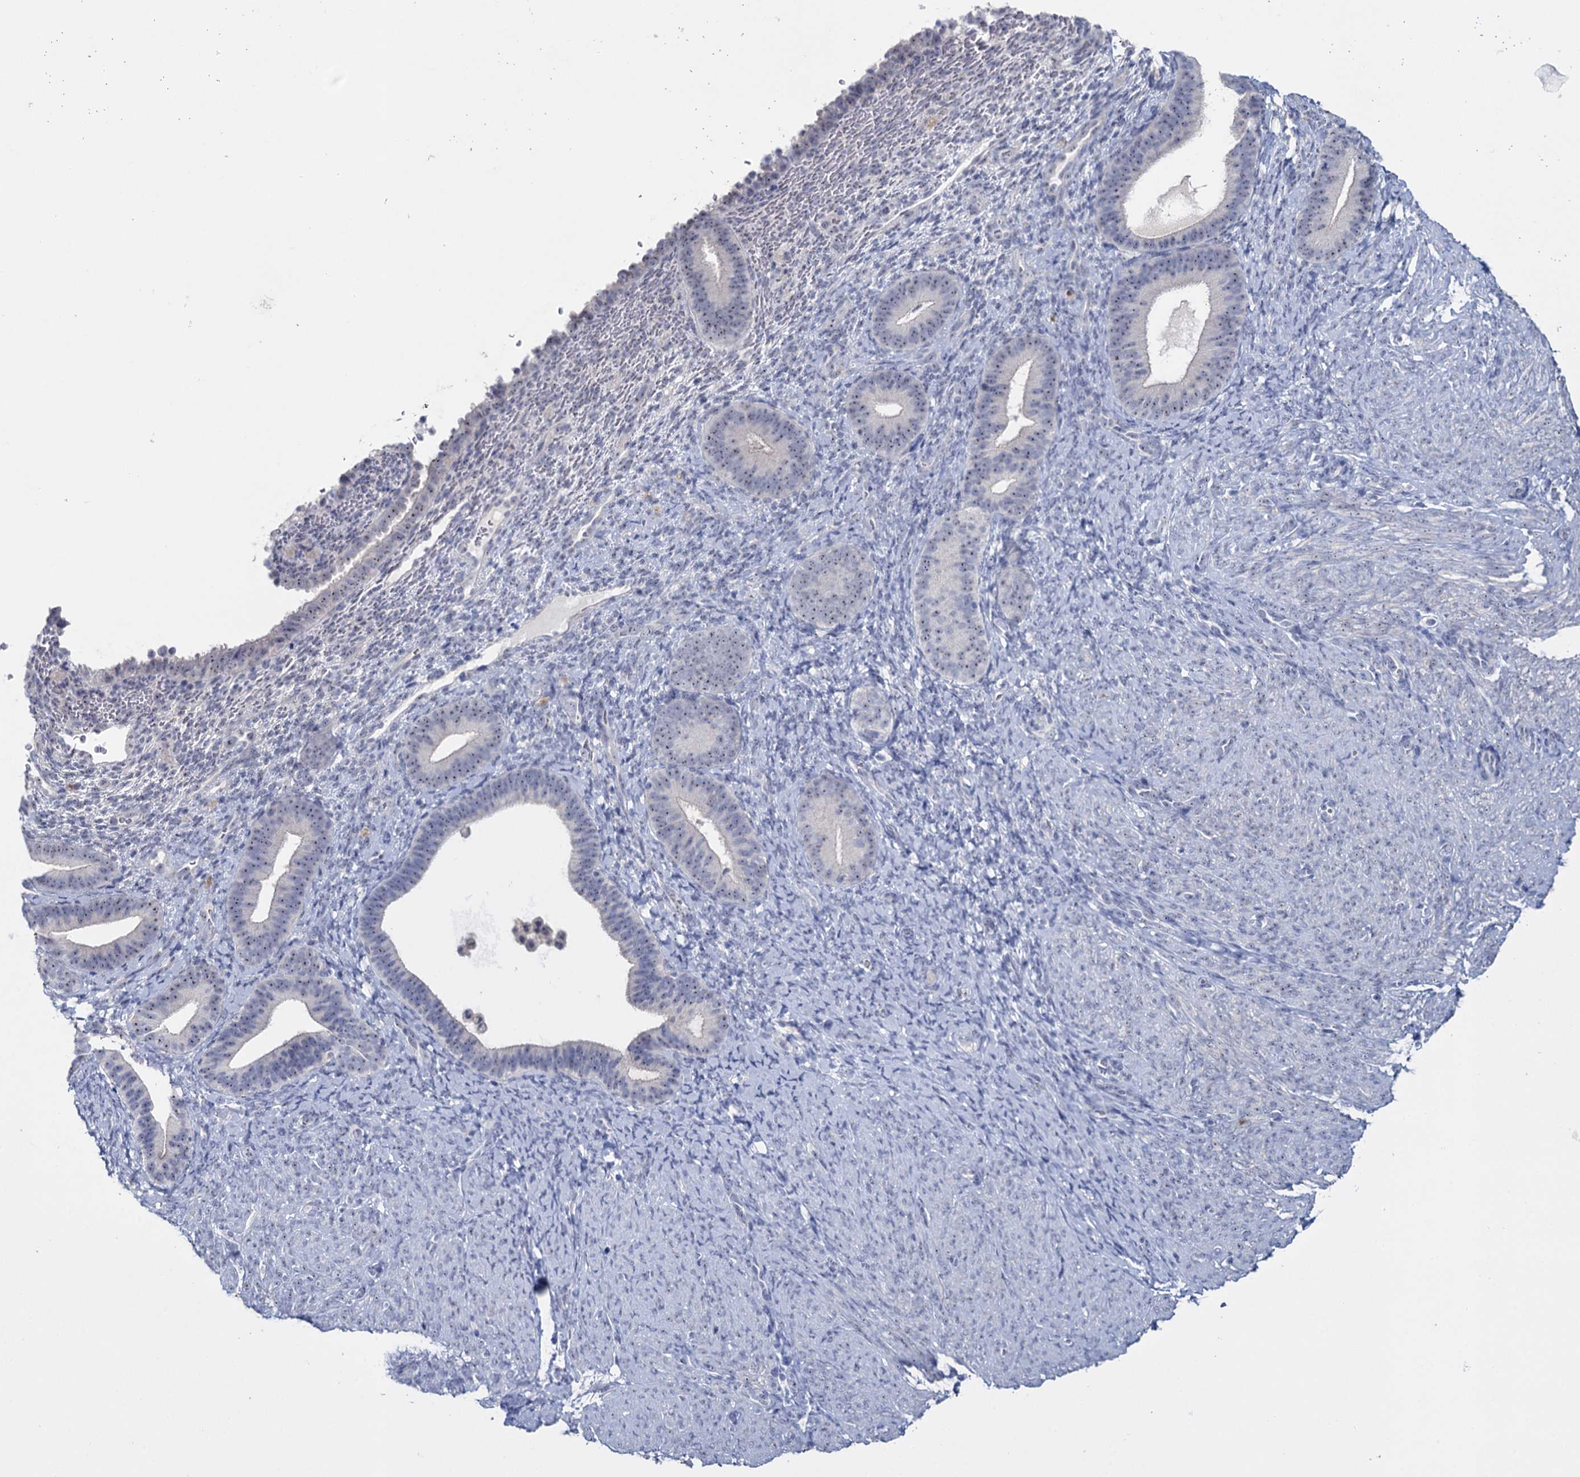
{"staining": {"intensity": "negative", "quantity": "none", "location": "none"}, "tissue": "endometrium", "cell_type": "Cells in endometrial stroma", "image_type": "normal", "snomed": [{"axis": "morphology", "description": "Normal tissue, NOS"}, {"axis": "topography", "description": "Endometrium"}], "caption": "High power microscopy image of an immunohistochemistry image of benign endometrium, revealing no significant staining in cells in endometrial stroma.", "gene": "SFN", "patient": {"sex": "female", "age": 65}}